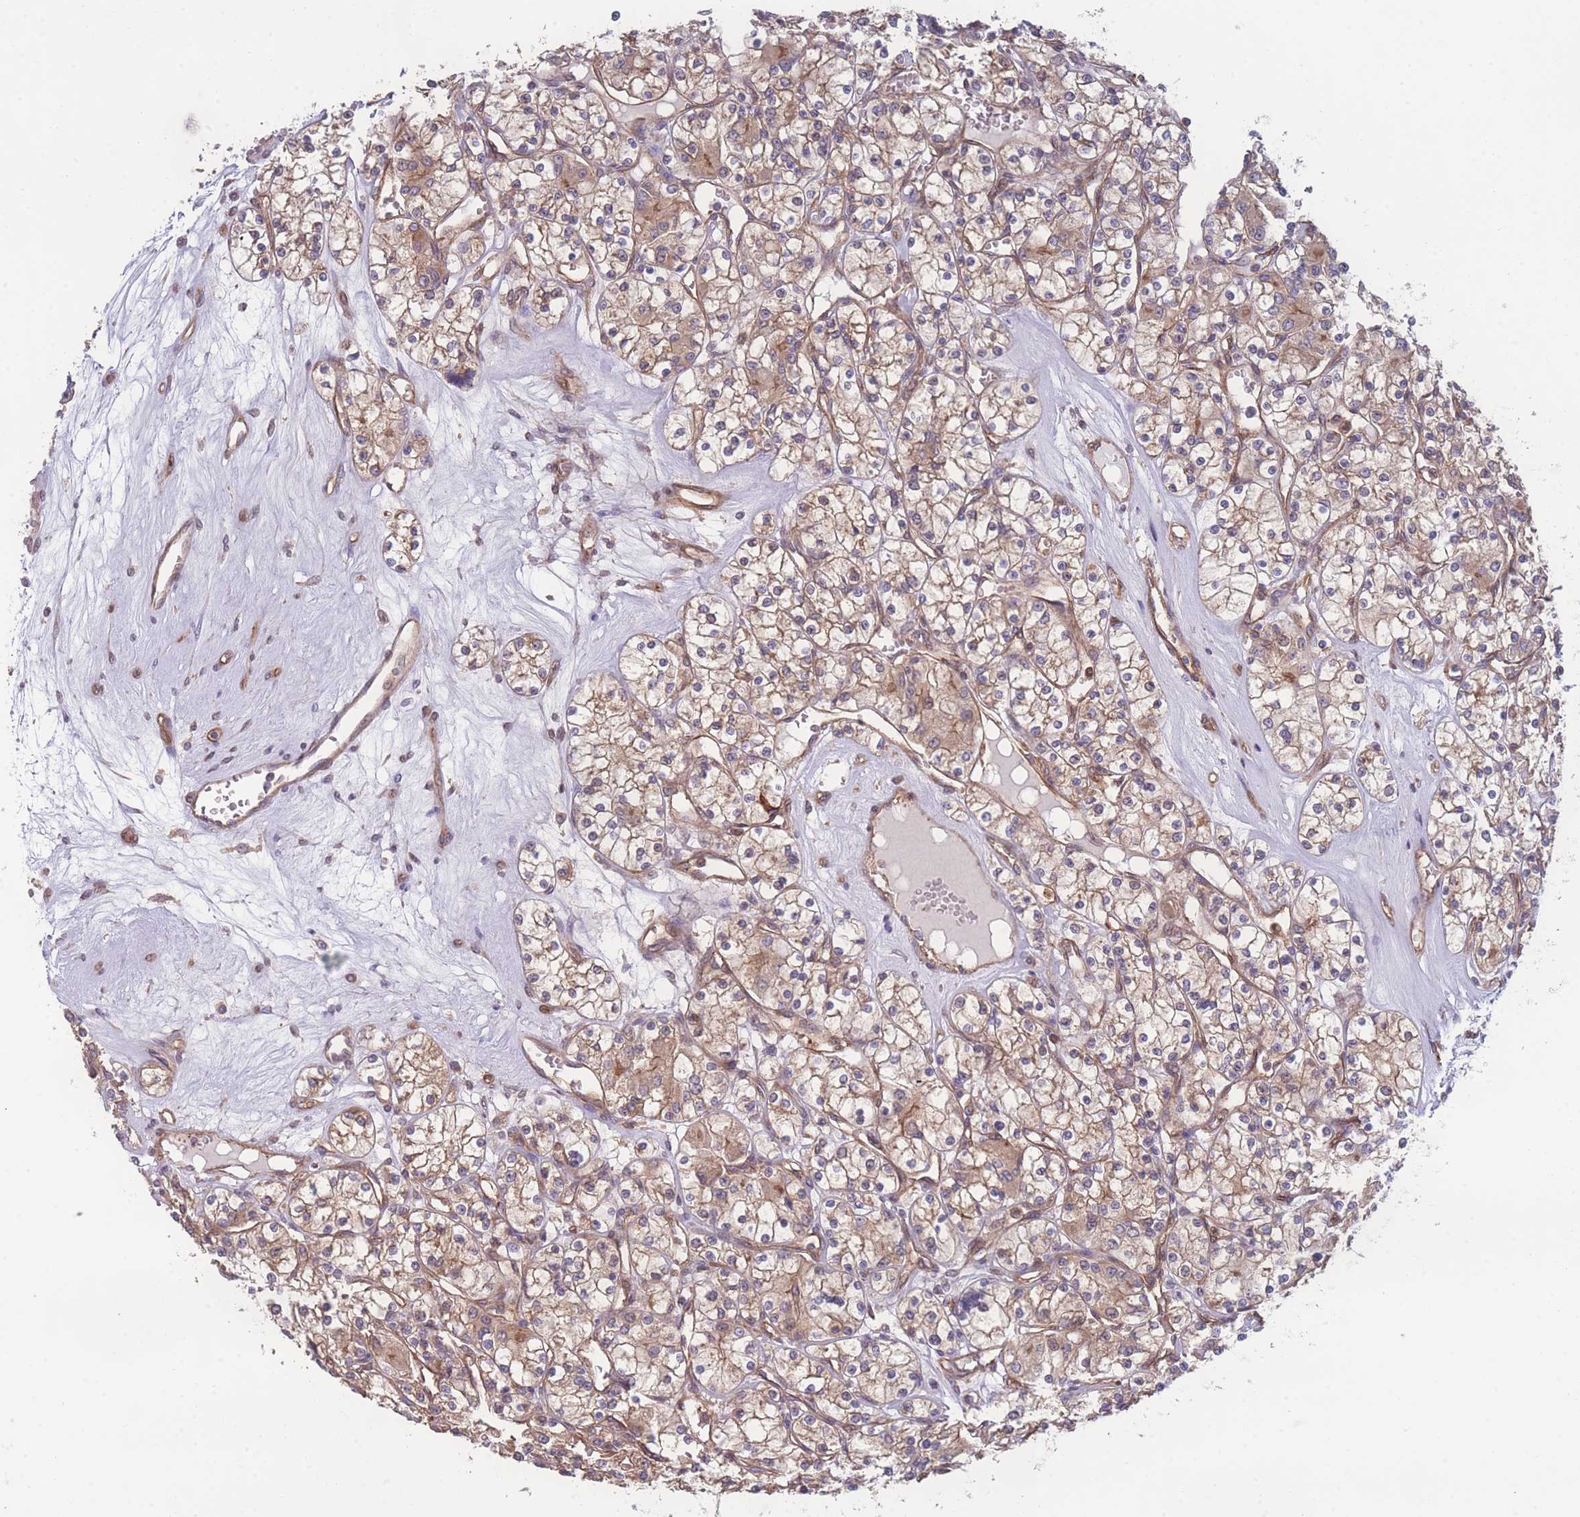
{"staining": {"intensity": "moderate", "quantity": ">75%", "location": "cytoplasmic/membranous"}, "tissue": "renal cancer", "cell_type": "Tumor cells", "image_type": "cancer", "snomed": [{"axis": "morphology", "description": "Adenocarcinoma, NOS"}, {"axis": "topography", "description": "Kidney"}], "caption": "Renal cancer stained for a protein (brown) exhibits moderate cytoplasmic/membranous positive expression in about >75% of tumor cells.", "gene": "STEAP3", "patient": {"sex": "female", "age": 59}}